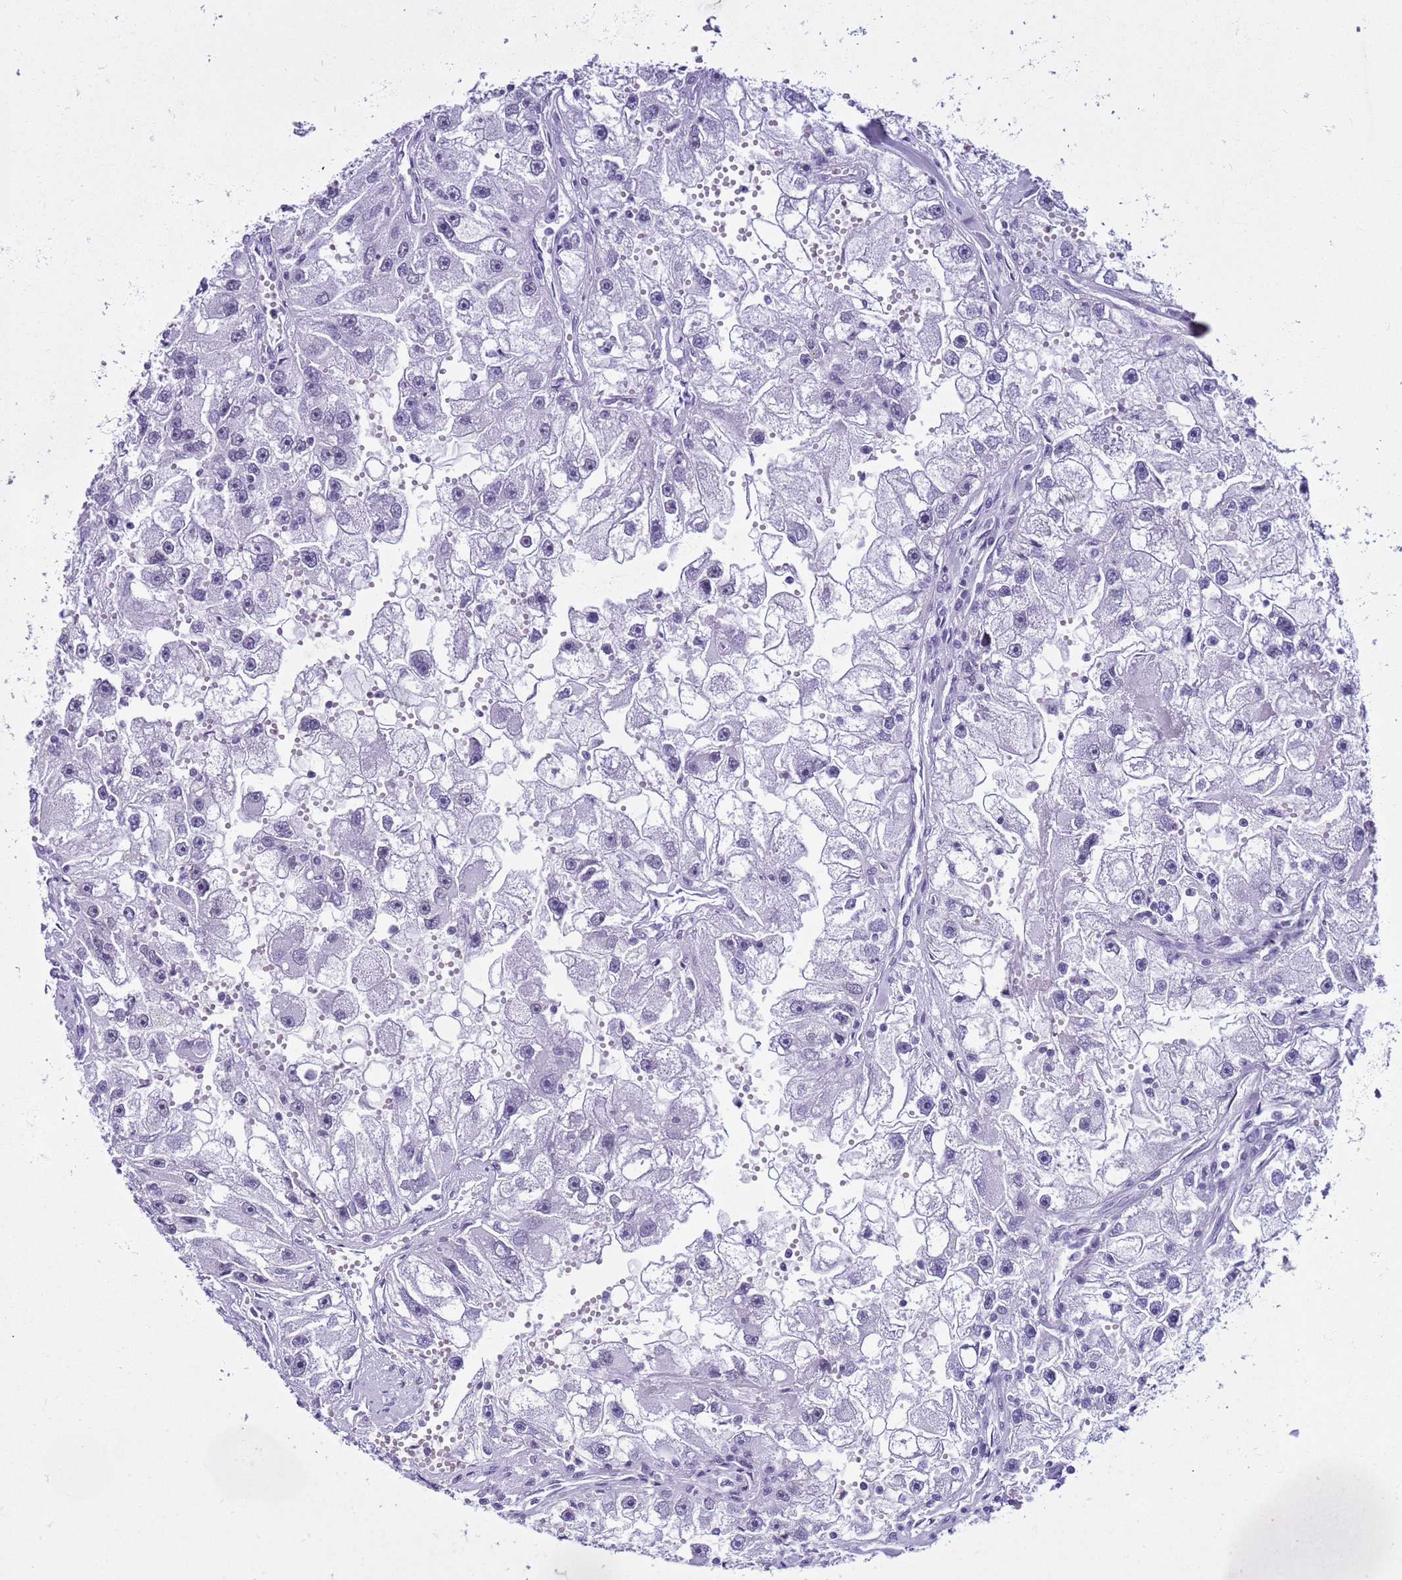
{"staining": {"intensity": "negative", "quantity": "none", "location": "none"}, "tissue": "renal cancer", "cell_type": "Tumor cells", "image_type": "cancer", "snomed": [{"axis": "morphology", "description": "Adenocarcinoma, NOS"}, {"axis": "topography", "description": "Kidney"}], "caption": "This histopathology image is of renal cancer (adenocarcinoma) stained with IHC to label a protein in brown with the nuclei are counter-stained blue. There is no expression in tumor cells. (DAB (3,3'-diaminobenzidine) immunohistochemistry with hematoxylin counter stain).", "gene": "DHX15", "patient": {"sex": "male", "age": 63}}